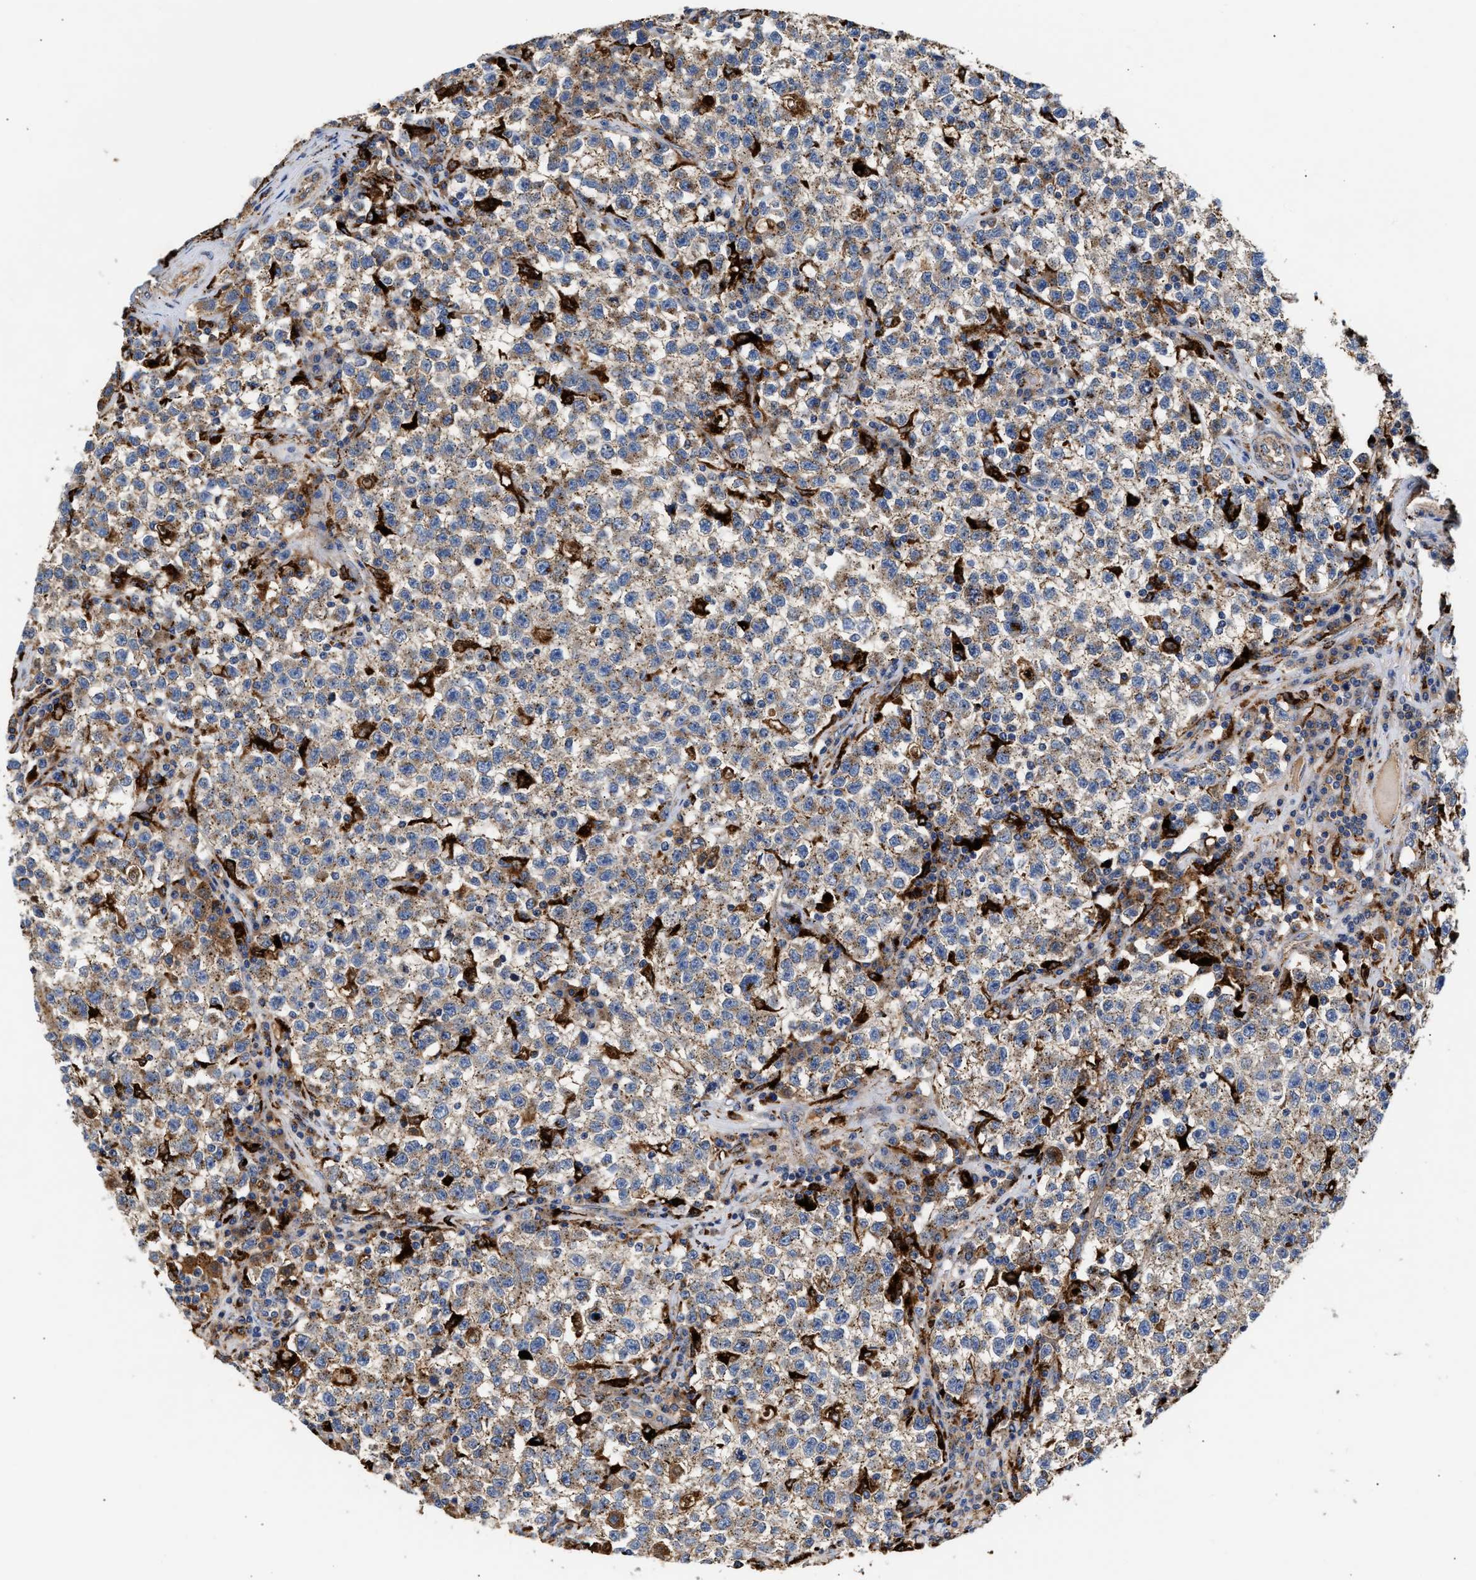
{"staining": {"intensity": "moderate", "quantity": ">75%", "location": "cytoplasmic/membranous"}, "tissue": "testis cancer", "cell_type": "Tumor cells", "image_type": "cancer", "snomed": [{"axis": "morphology", "description": "Seminoma, NOS"}, {"axis": "topography", "description": "Testis"}], "caption": "Testis cancer was stained to show a protein in brown. There is medium levels of moderate cytoplasmic/membranous expression in approximately >75% of tumor cells.", "gene": "CCDC146", "patient": {"sex": "male", "age": 22}}